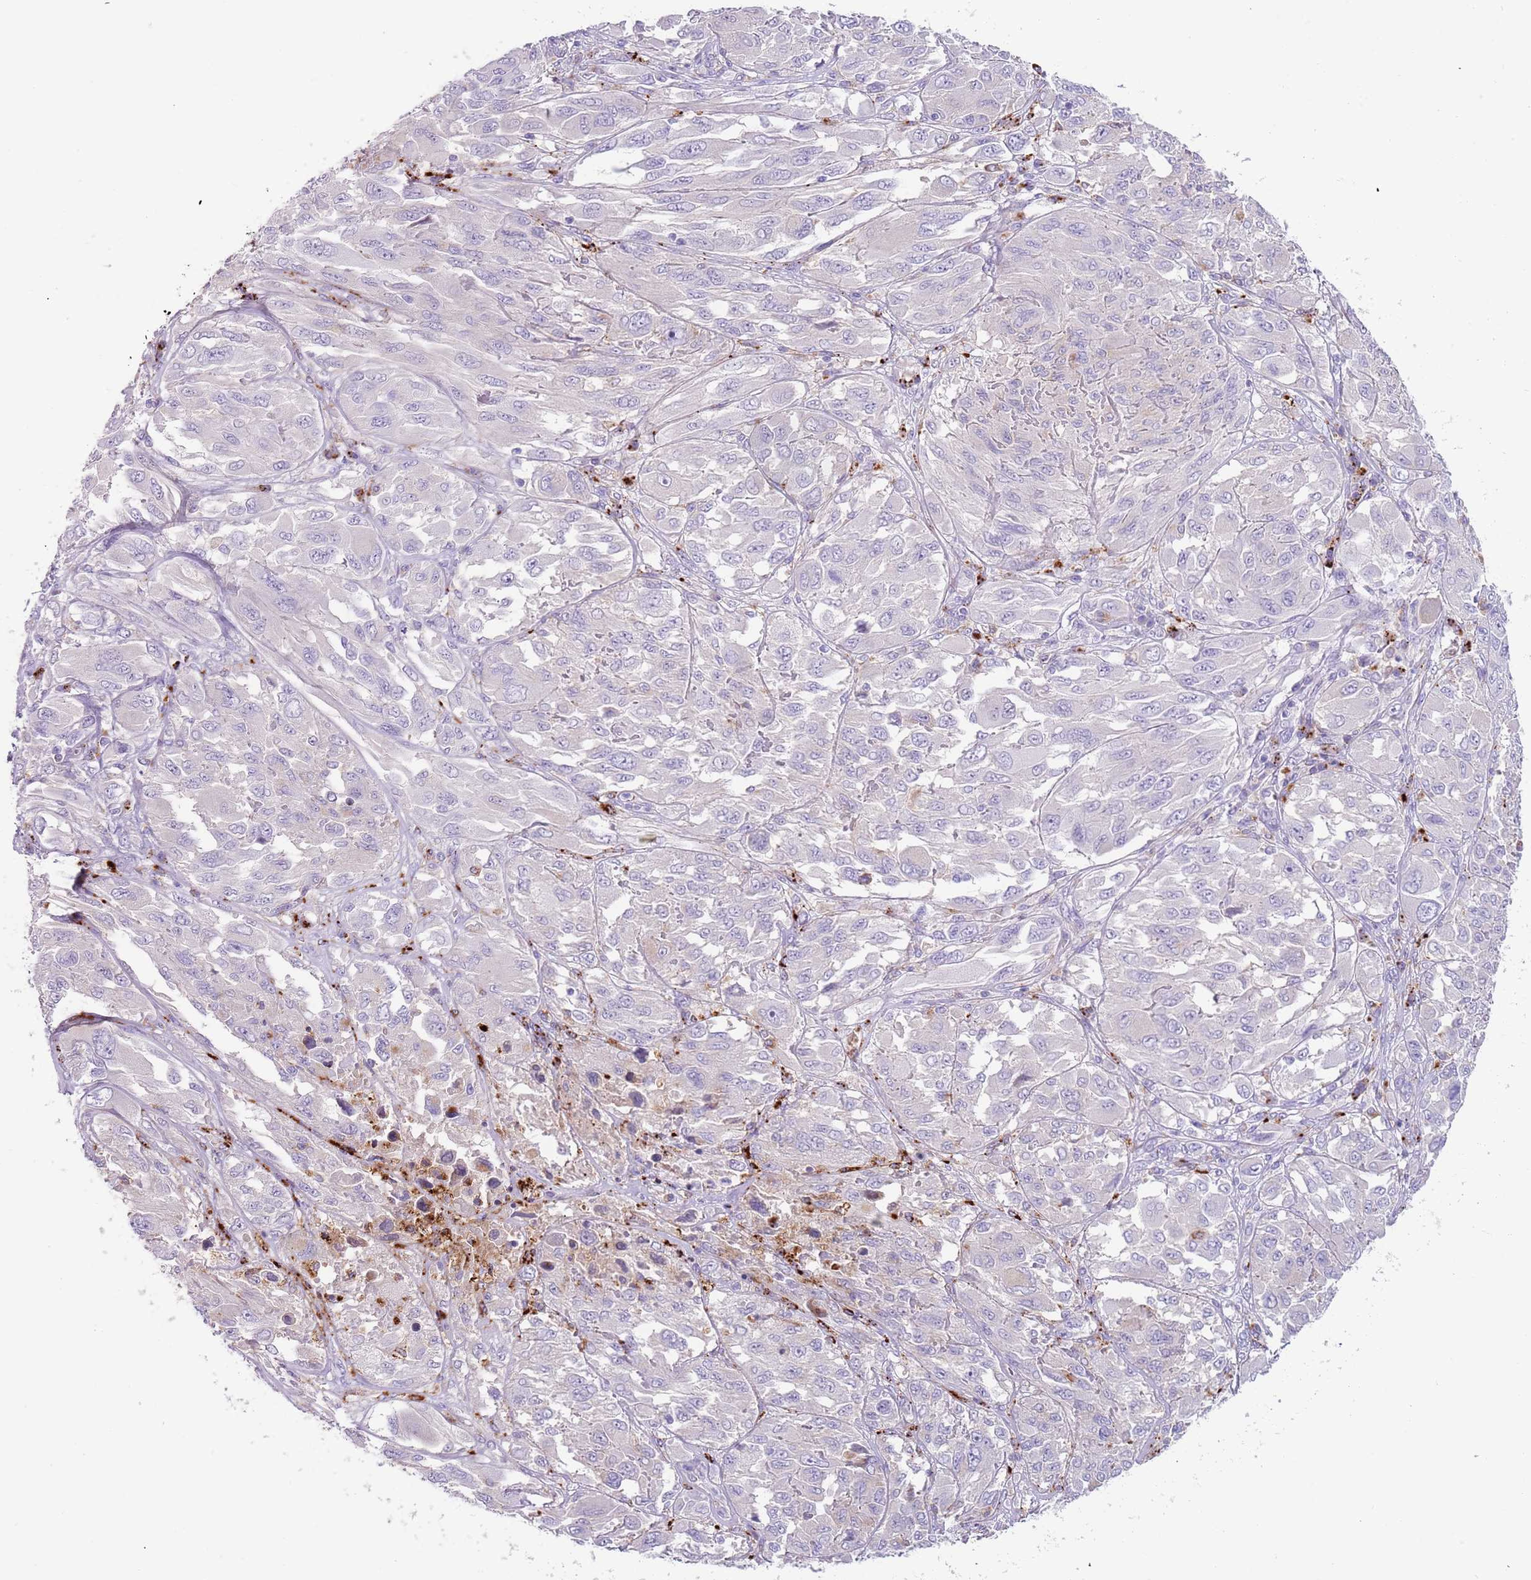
{"staining": {"intensity": "negative", "quantity": "none", "location": "none"}, "tissue": "melanoma", "cell_type": "Tumor cells", "image_type": "cancer", "snomed": [{"axis": "morphology", "description": "Malignant melanoma, NOS"}, {"axis": "topography", "description": "Skin"}], "caption": "High magnification brightfield microscopy of malignant melanoma stained with DAB (3,3'-diaminobenzidine) (brown) and counterstained with hematoxylin (blue): tumor cells show no significant expression.", "gene": "LRRN3", "patient": {"sex": "female", "age": 91}}